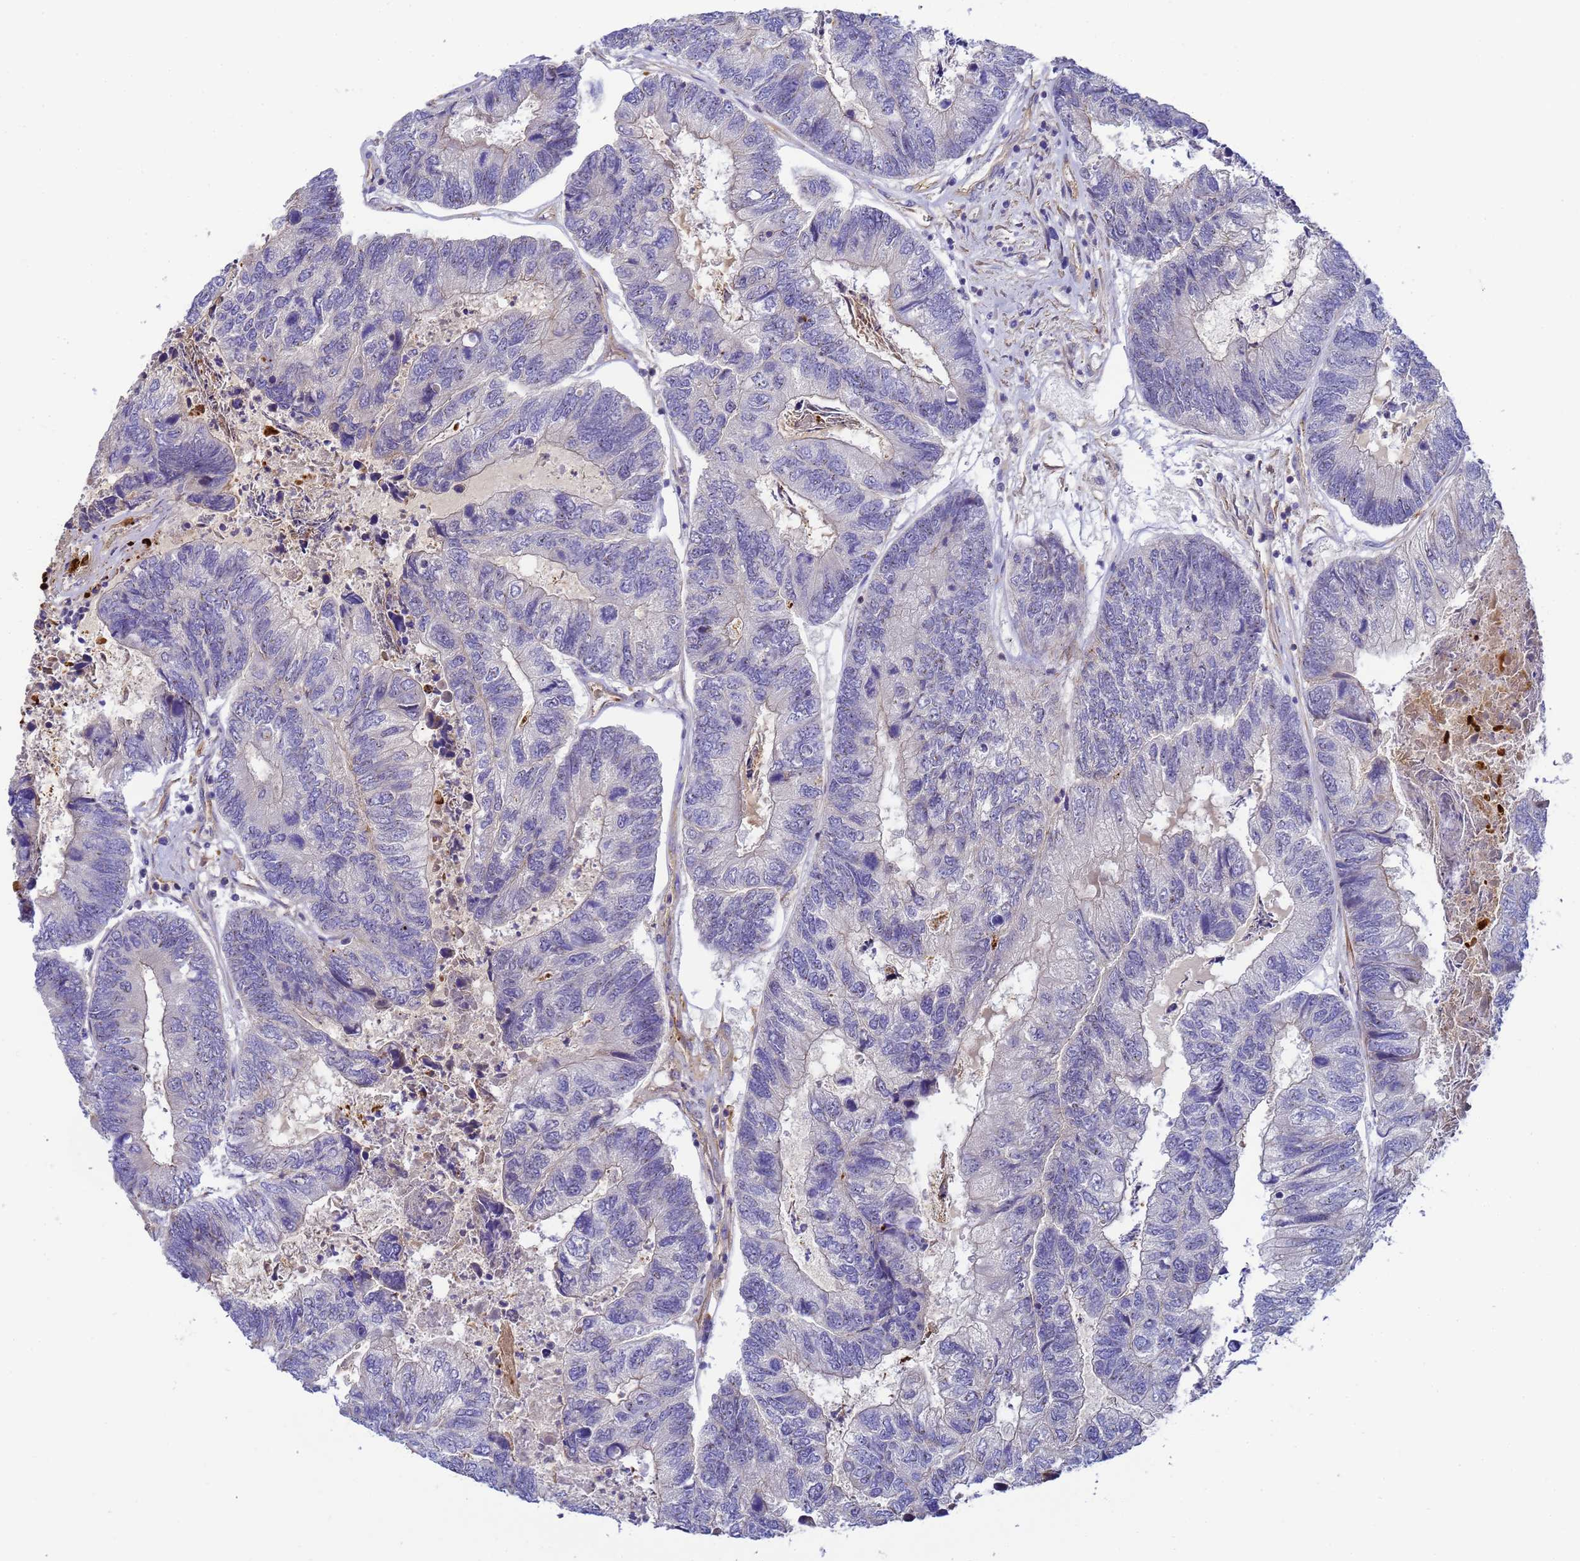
{"staining": {"intensity": "weak", "quantity": "<25%", "location": "cytoplasmic/membranous"}, "tissue": "colorectal cancer", "cell_type": "Tumor cells", "image_type": "cancer", "snomed": [{"axis": "morphology", "description": "Adenocarcinoma, NOS"}, {"axis": "topography", "description": "Colon"}], "caption": "IHC photomicrograph of human colorectal adenocarcinoma stained for a protein (brown), which reveals no expression in tumor cells.", "gene": "MYL12A", "patient": {"sex": "female", "age": 67}}